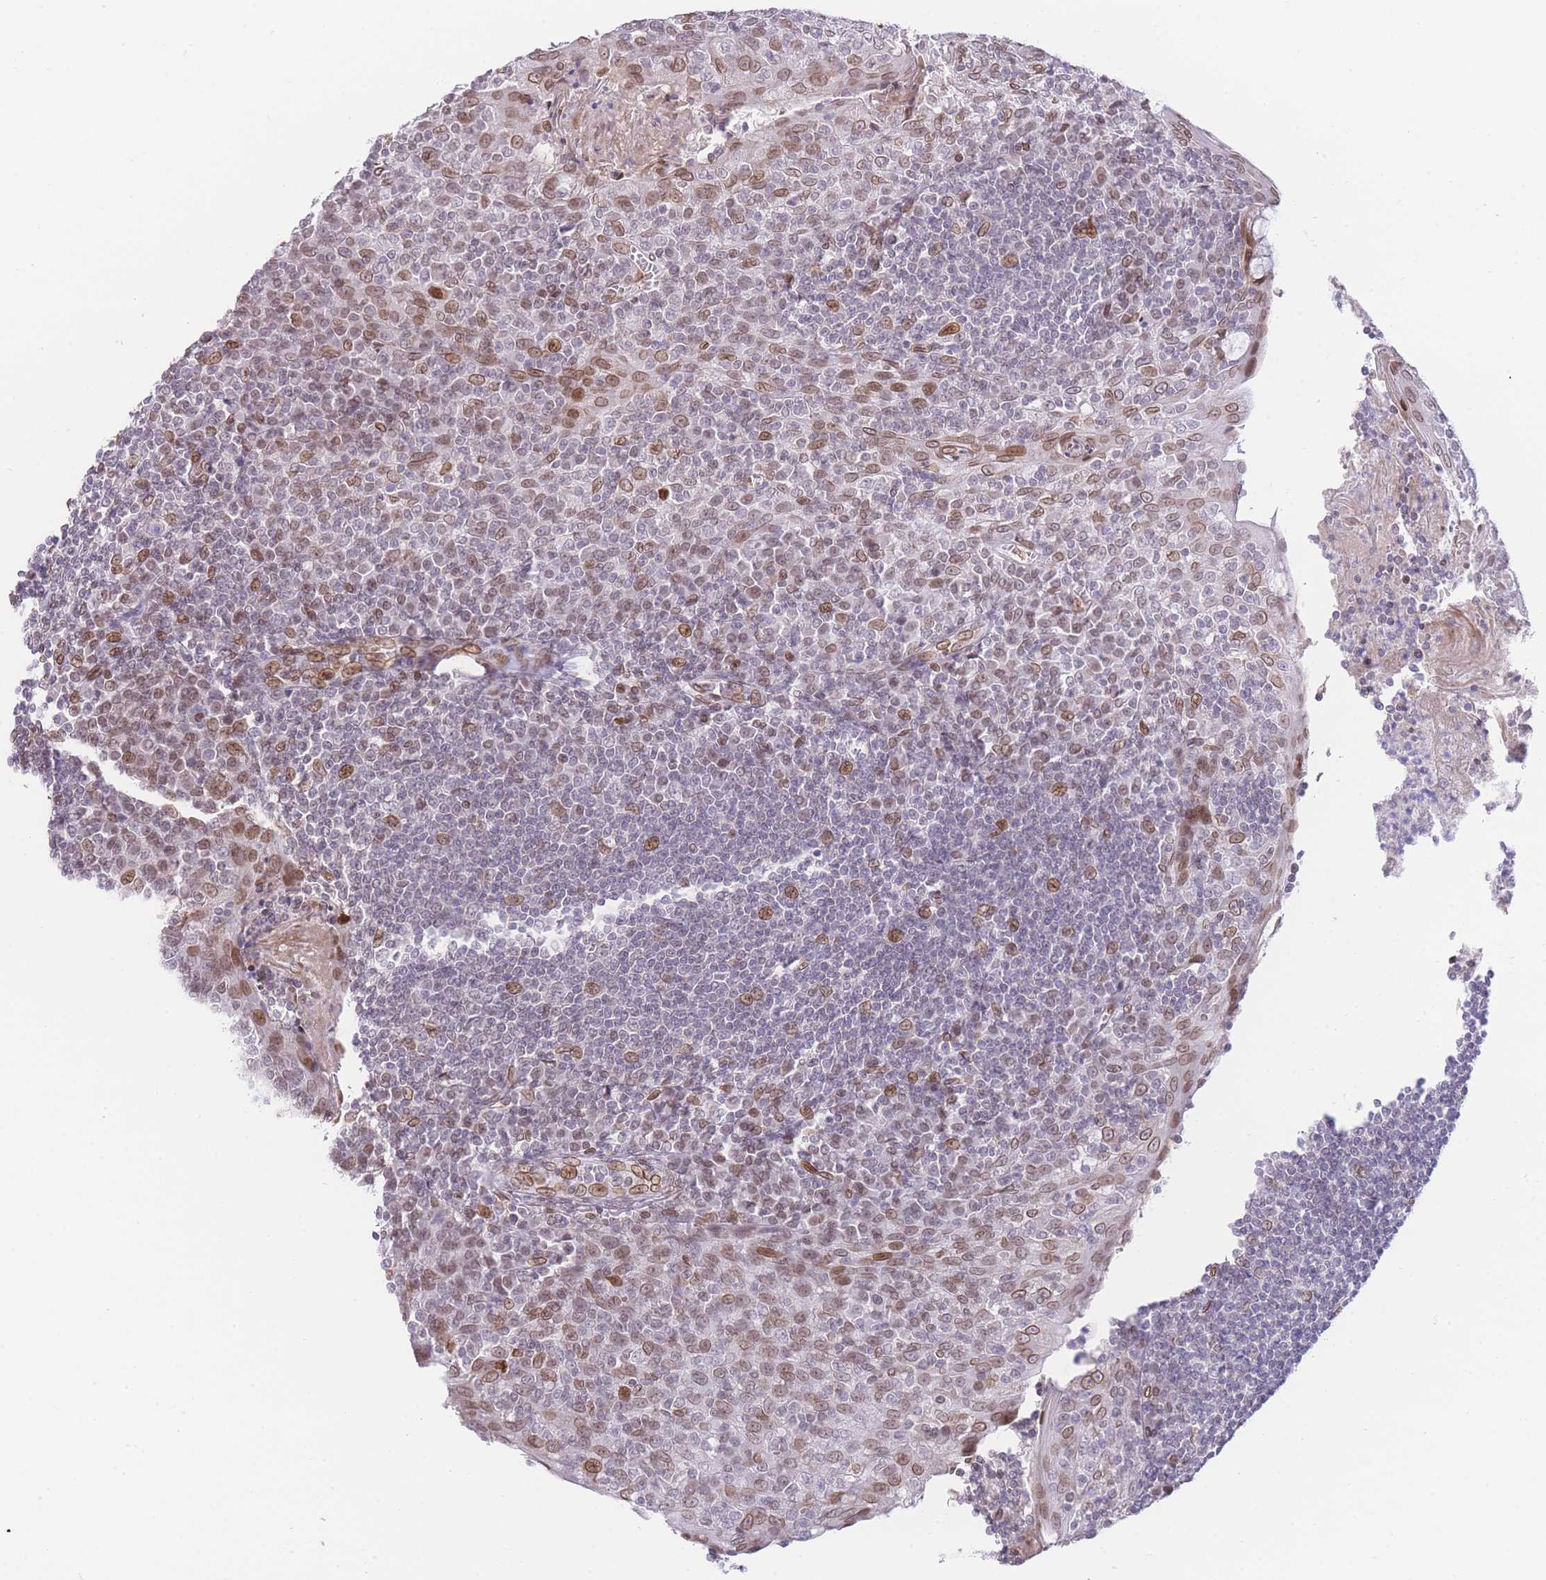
{"staining": {"intensity": "negative", "quantity": "none", "location": "none"}, "tissue": "tonsil", "cell_type": "Germinal center cells", "image_type": "normal", "snomed": [{"axis": "morphology", "description": "Normal tissue, NOS"}, {"axis": "topography", "description": "Tonsil"}], "caption": "This is an immunohistochemistry histopathology image of normal tonsil. There is no positivity in germinal center cells.", "gene": "OR10AD1", "patient": {"sex": "male", "age": 27}}